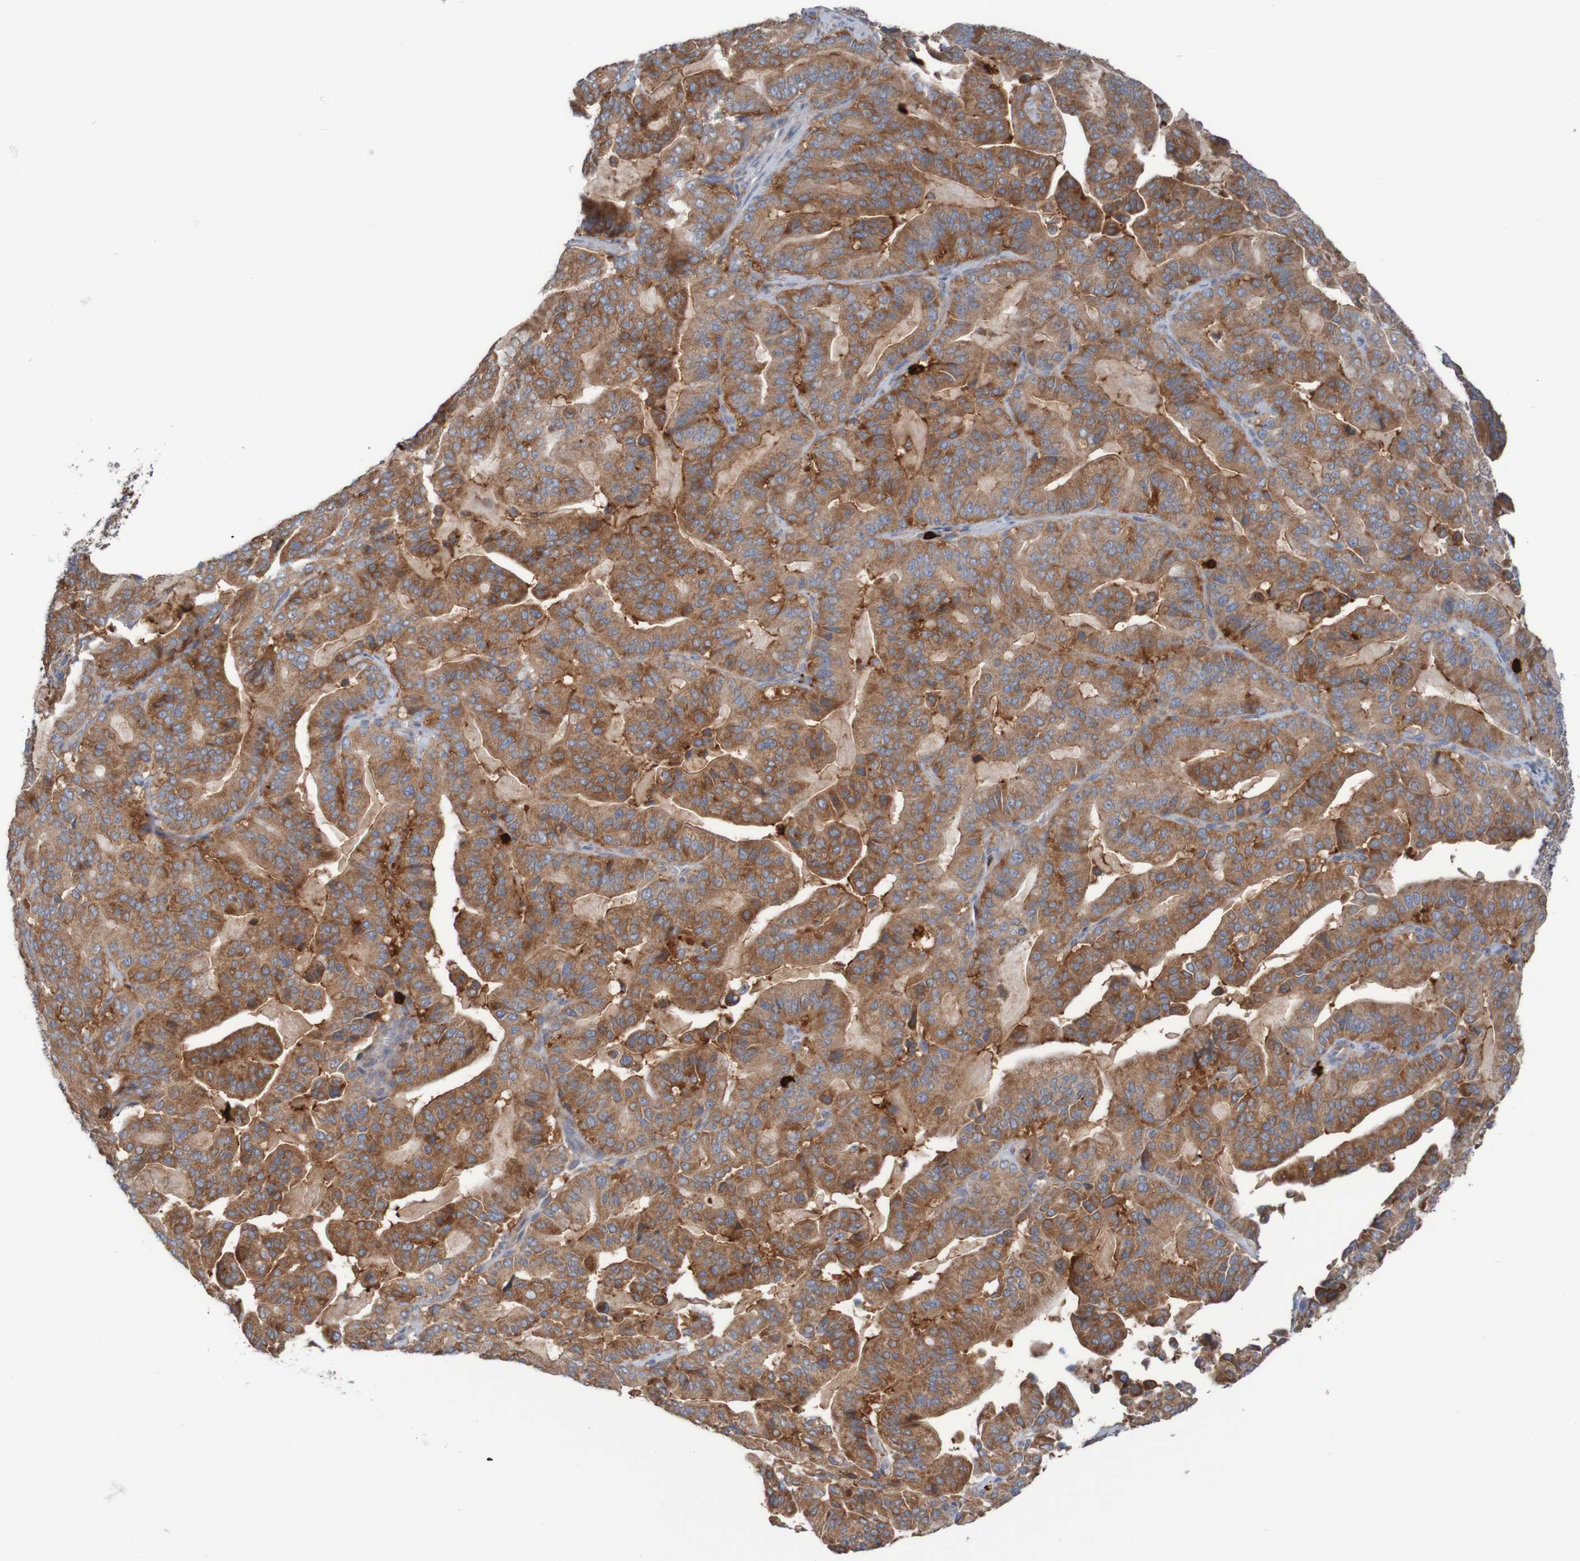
{"staining": {"intensity": "moderate", "quantity": ">75%", "location": "cytoplasmic/membranous"}, "tissue": "pancreatic cancer", "cell_type": "Tumor cells", "image_type": "cancer", "snomed": [{"axis": "morphology", "description": "Adenocarcinoma, NOS"}, {"axis": "topography", "description": "Pancreas"}], "caption": "Adenocarcinoma (pancreatic) tissue demonstrates moderate cytoplasmic/membranous staining in about >75% of tumor cells", "gene": "PARP4", "patient": {"sex": "male", "age": 63}}